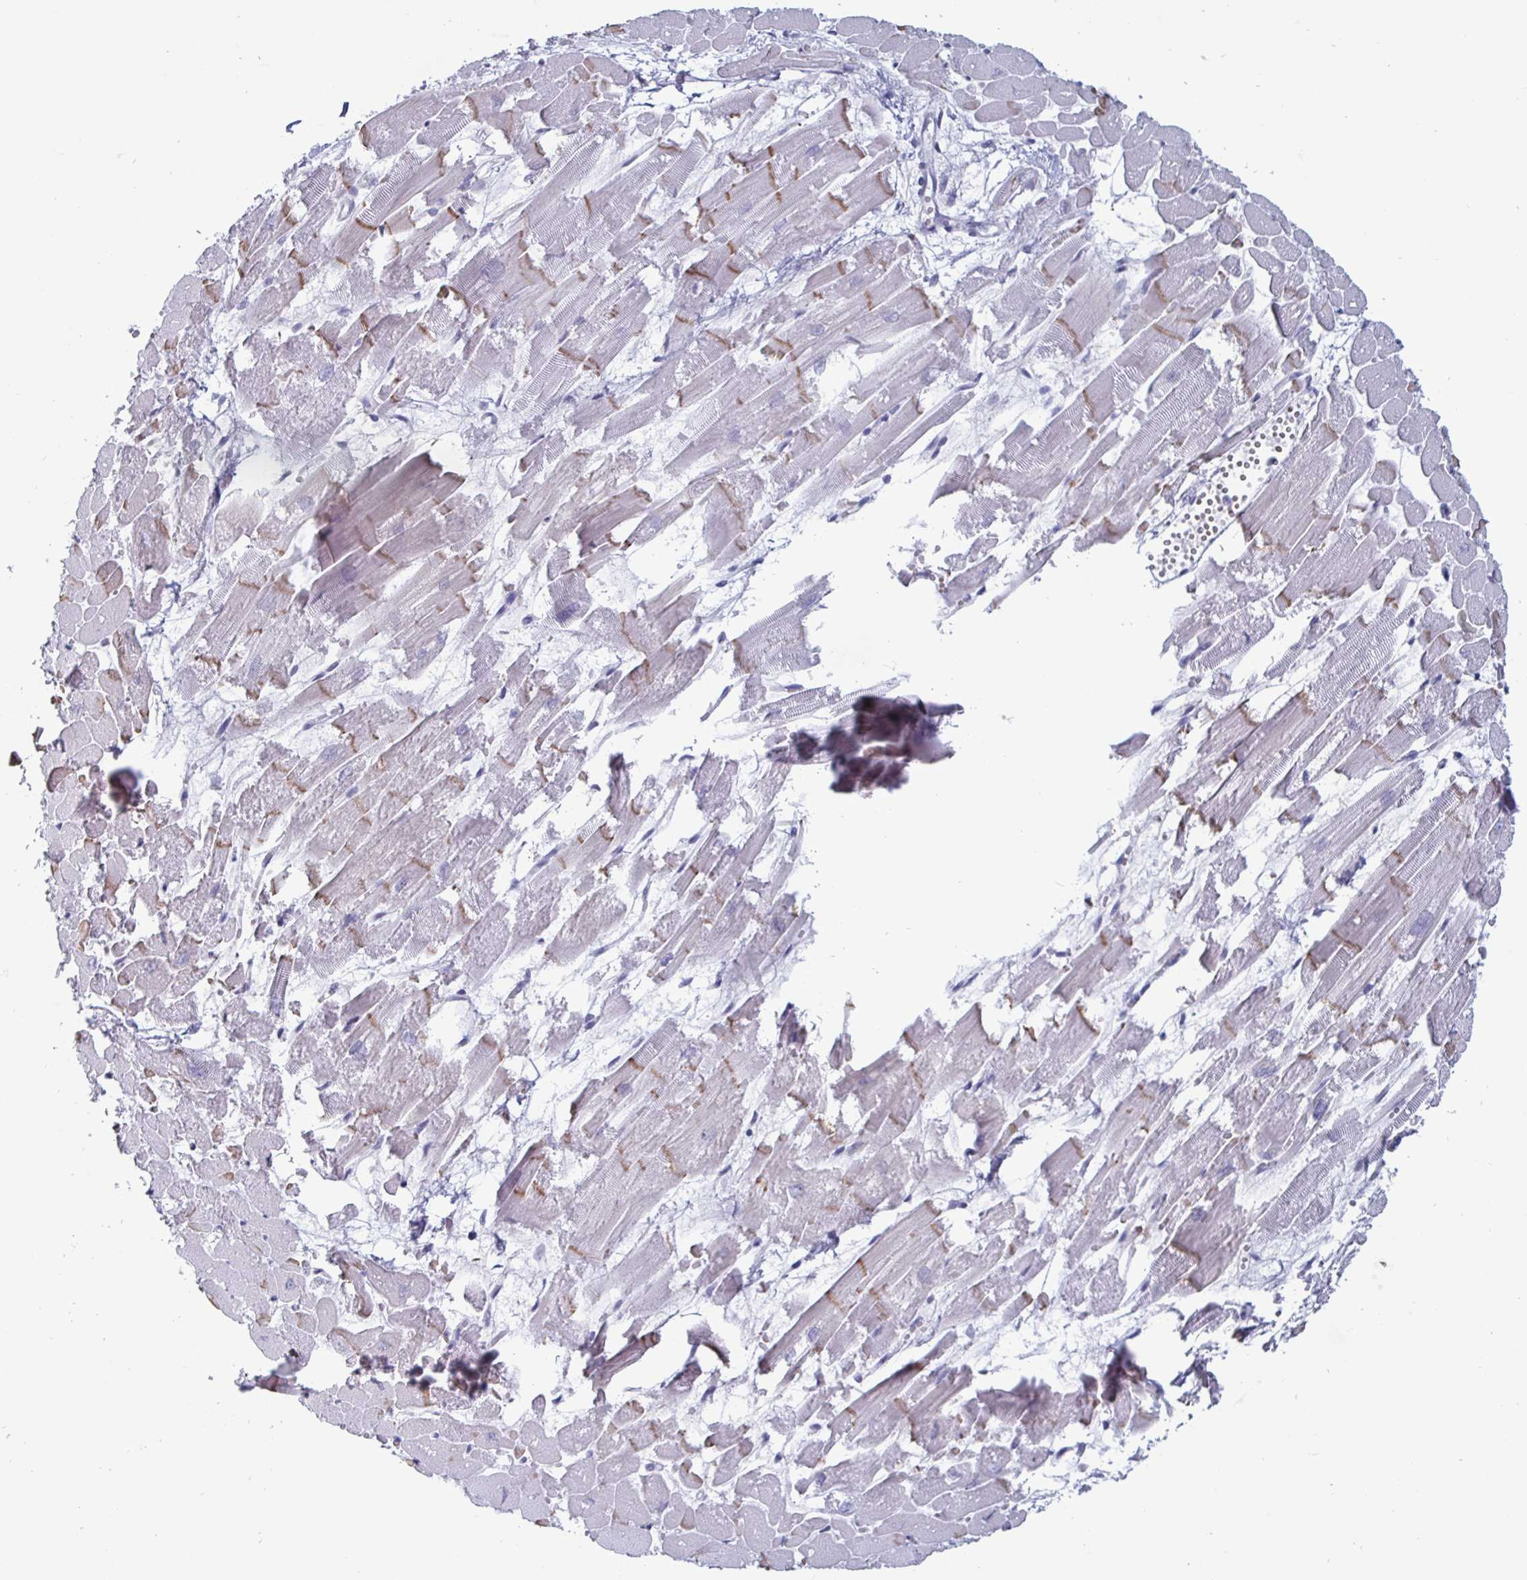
{"staining": {"intensity": "moderate", "quantity": "<25%", "location": "cytoplasmic/membranous"}, "tissue": "heart muscle", "cell_type": "Cardiomyocytes", "image_type": "normal", "snomed": [{"axis": "morphology", "description": "Normal tissue, NOS"}, {"axis": "topography", "description": "Heart"}], "caption": "Brown immunohistochemical staining in unremarkable human heart muscle demonstrates moderate cytoplasmic/membranous positivity in approximately <25% of cardiomyocytes.", "gene": "OOSP2", "patient": {"sex": "female", "age": 52}}